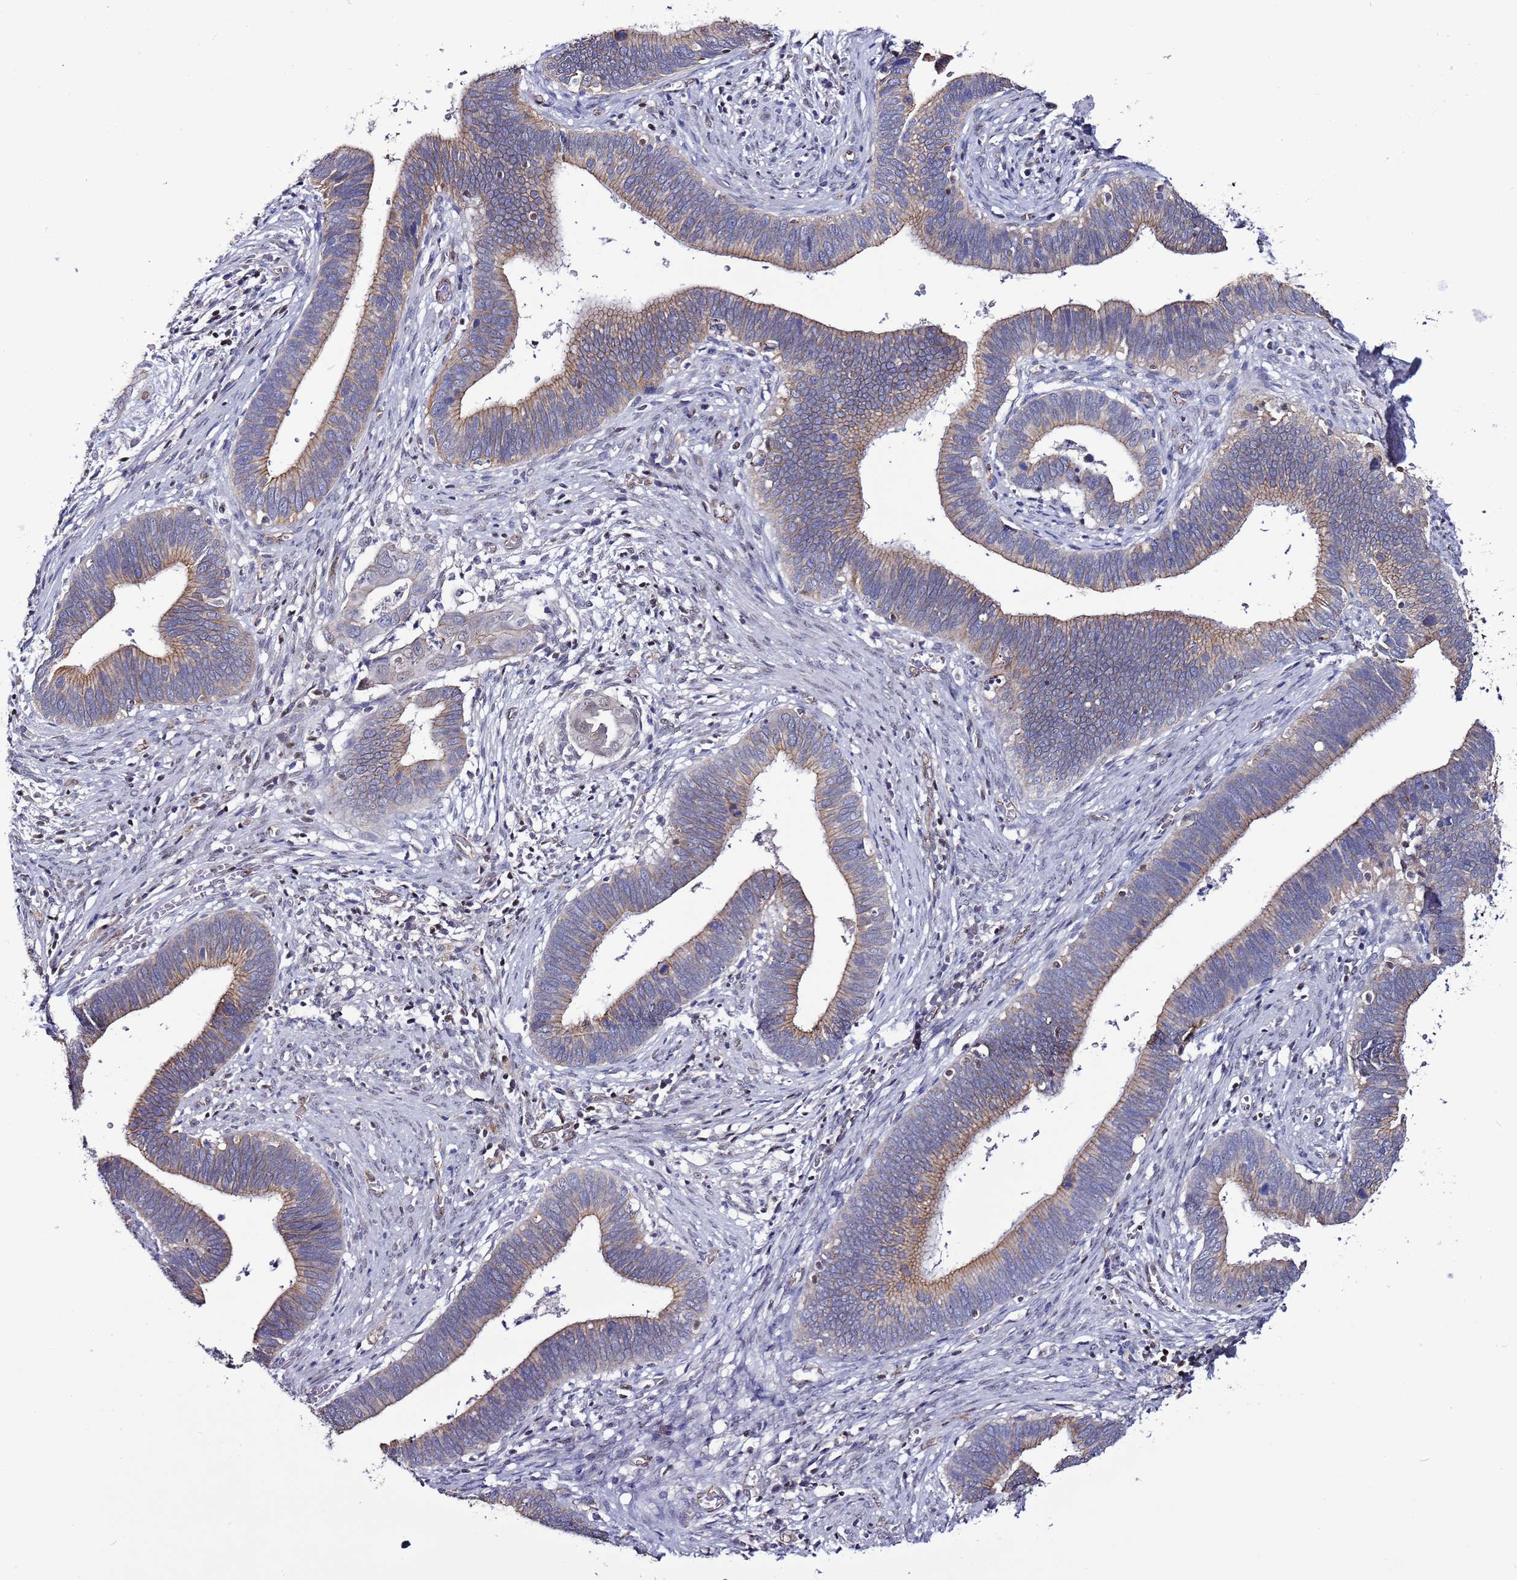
{"staining": {"intensity": "moderate", "quantity": "25%-75%", "location": "cytoplasmic/membranous"}, "tissue": "cervical cancer", "cell_type": "Tumor cells", "image_type": "cancer", "snomed": [{"axis": "morphology", "description": "Adenocarcinoma, NOS"}, {"axis": "topography", "description": "Cervix"}], "caption": "Moderate cytoplasmic/membranous expression is seen in approximately 25%-75% of tumor cells in cervical cancer. (Stains: DAB in brown, nuclei in blue, Microscopy: brightfield microscopy at high magnification).", "gene": "TENM3", "patient": {"sex": "female", "age": 42}}